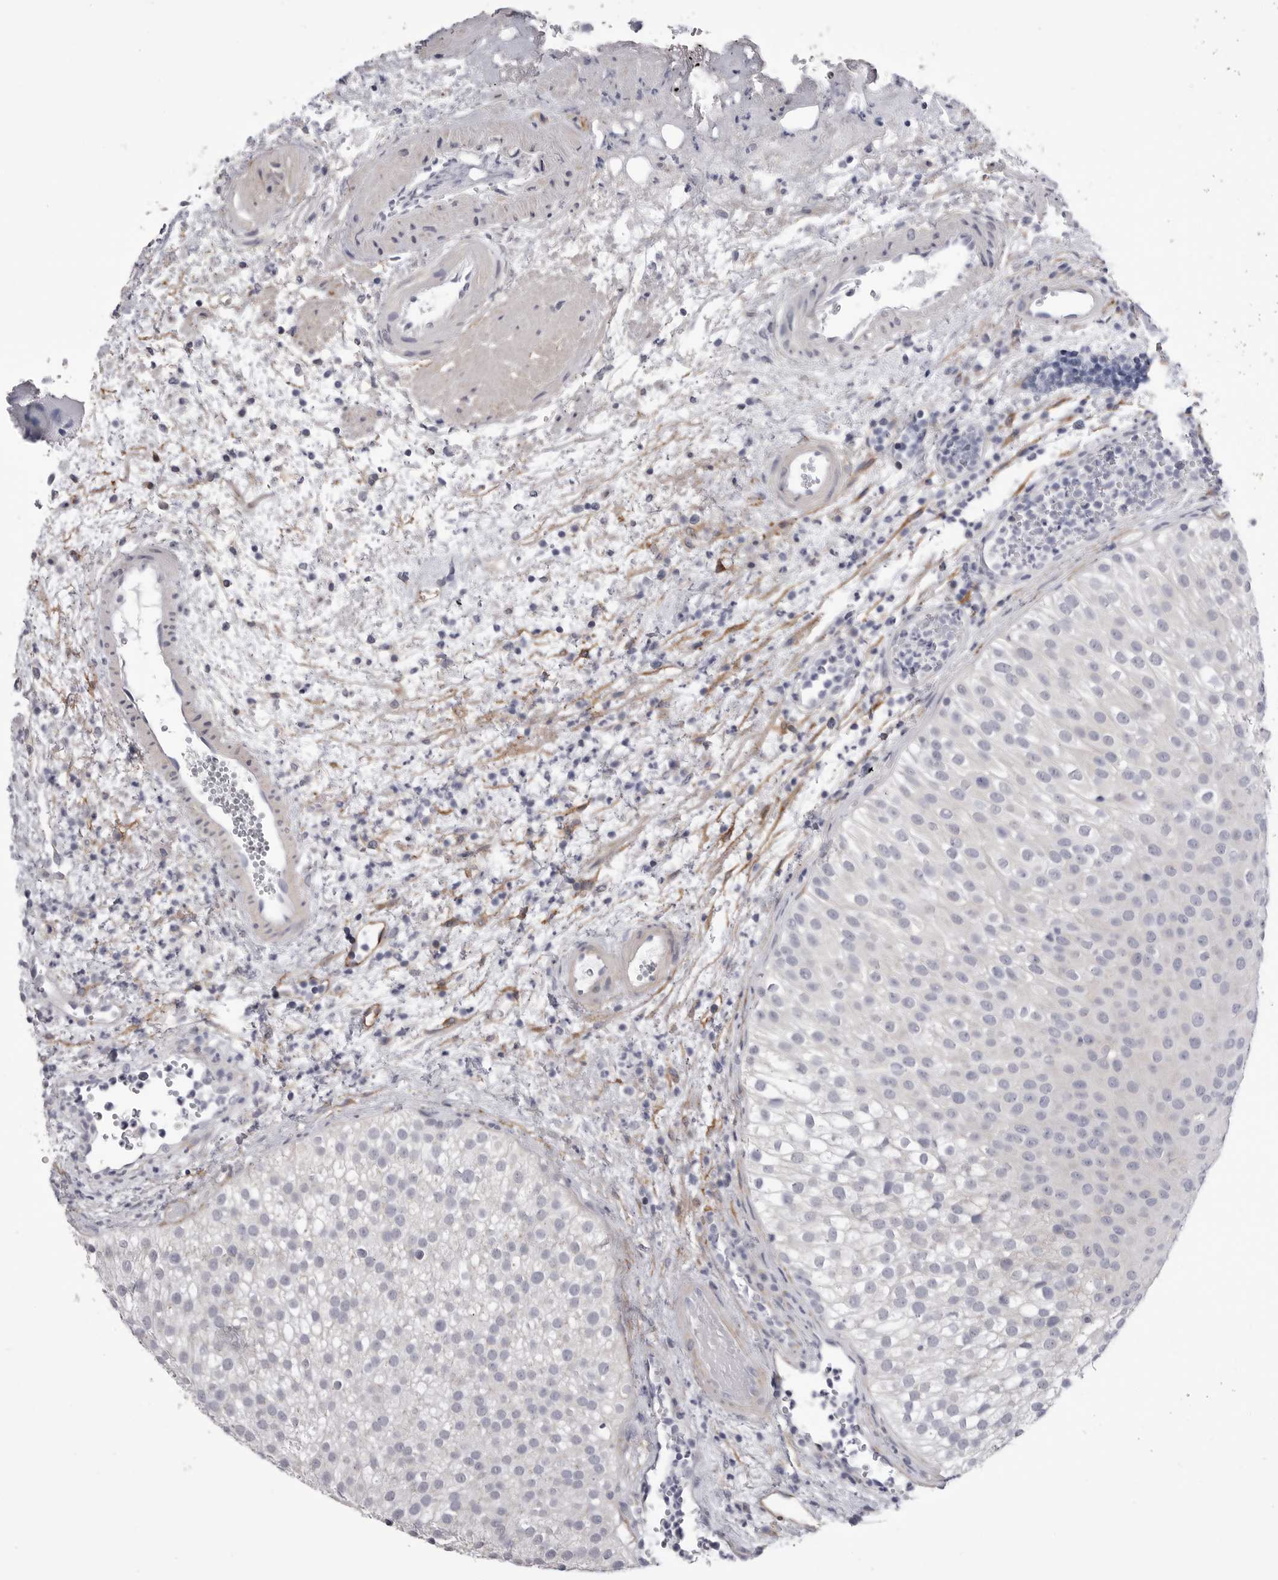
{"staining": {"intensity": "negative", "quantity": "none", "location": "none"}, "tissue": "urothelial cancer", "cell_type": "Tumor cells", "image_type": "cancer", "snomed": [{"axis": "morphology", "description": "Urothelial carcinoma, Low grade"}, {"axis": "topography", "description": "Urinary bladder"}], "caption": "Immunohistochemistry of low-grade urothelial carcinoma shows no positivity in tumor cells.", "gene": "AKAP12", "patient": {"sex": "male", "age": 78}}